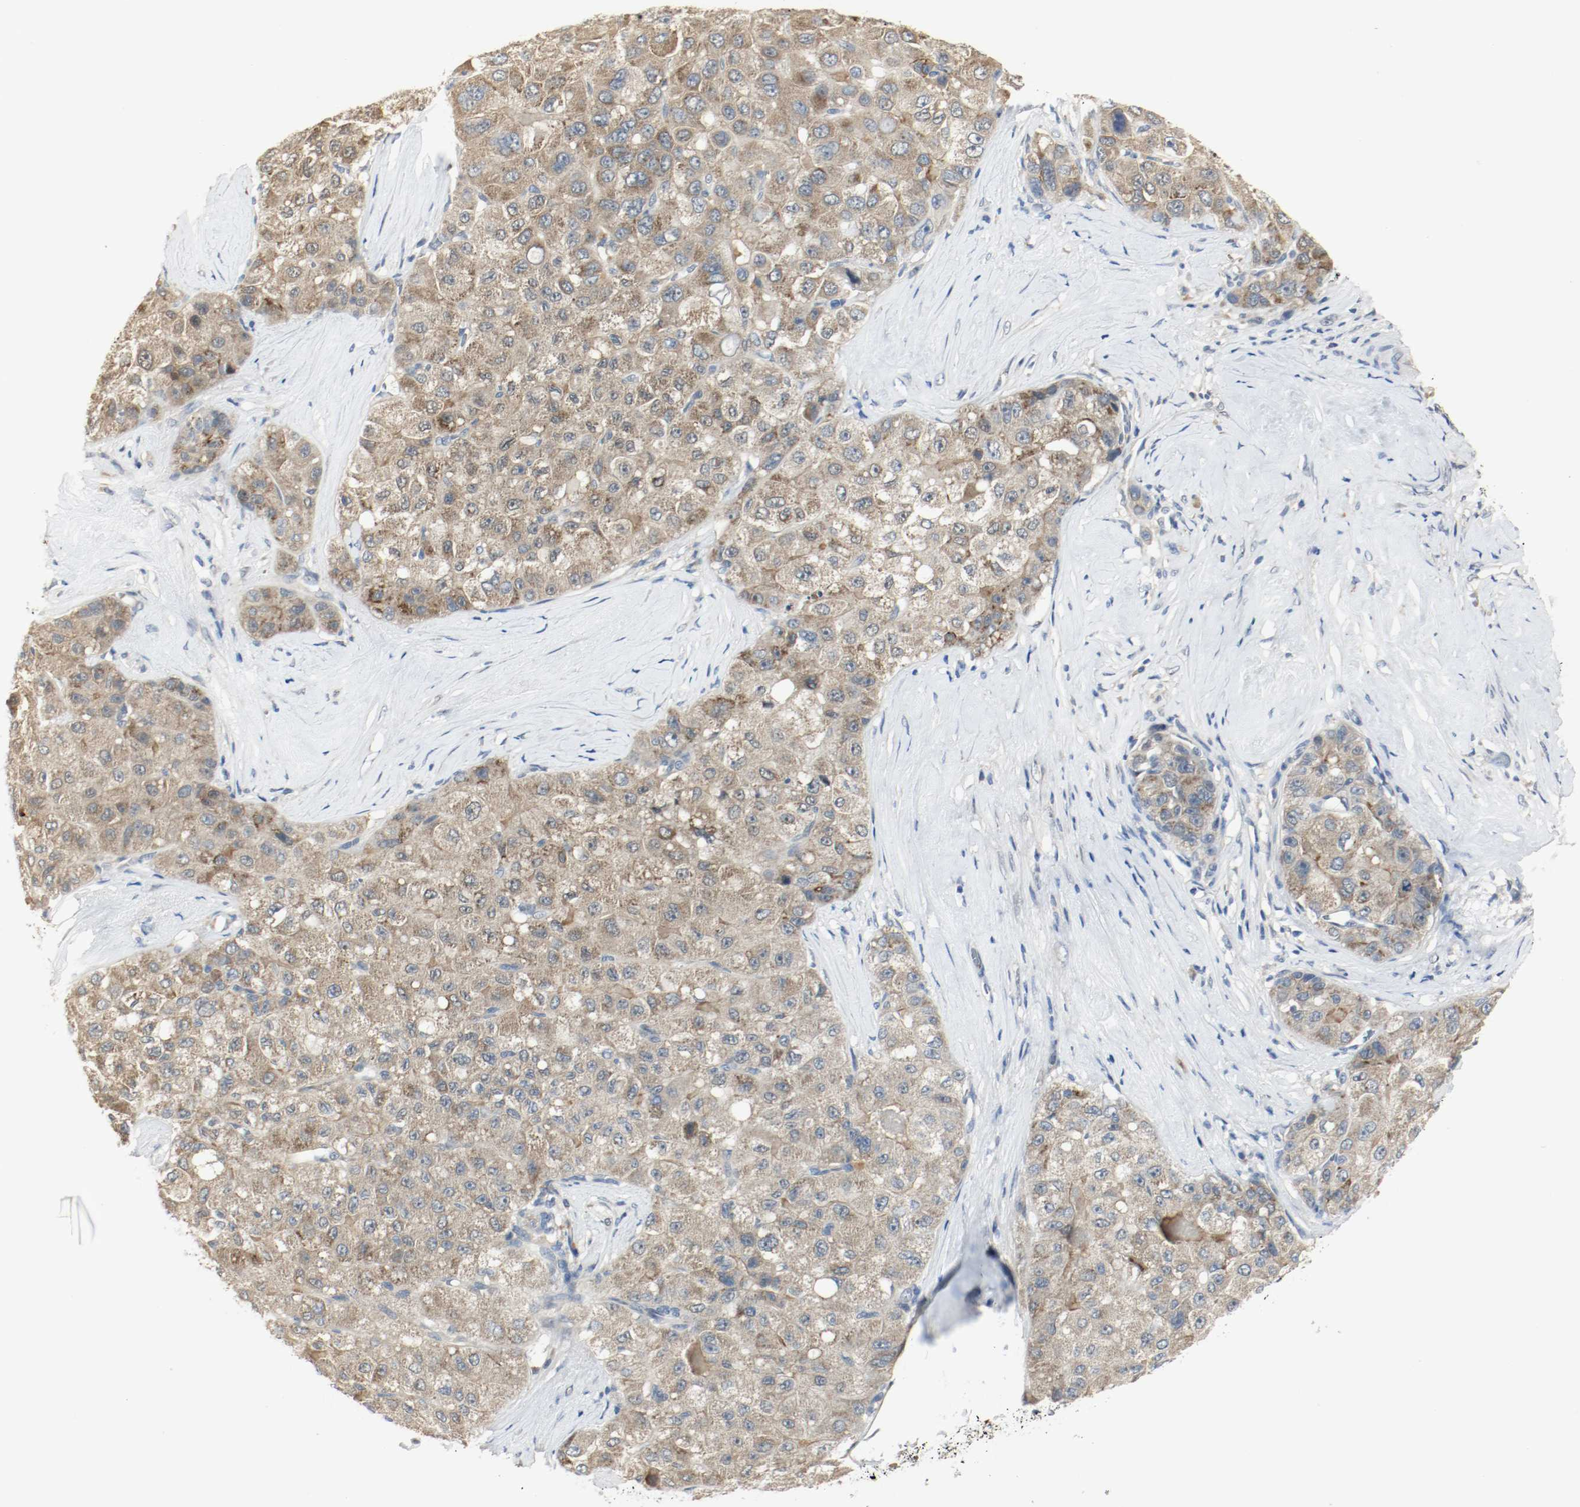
{"staining": {"intensity": "moderate", "quantity": ">75%", "location": "cytoplasmic/membranous"}, "tissue": "liver cancer", "cell_type": "Tumor cells", "image_type": "cancer", "snomed": [{"axis": "morphology", "description": "Carcinoma, Hepatocellular, NOS"}, {"axis": "topography", "description": "Liver"}], "caption": "A medium amount of moderate cytoplasmic/membranous staining is identified in approximately >75% of tumor cells in hepatocellular carcinoma (liver) tissue.", "gene": "MELTF", "patient": {"sex": "male", "age": 80}}